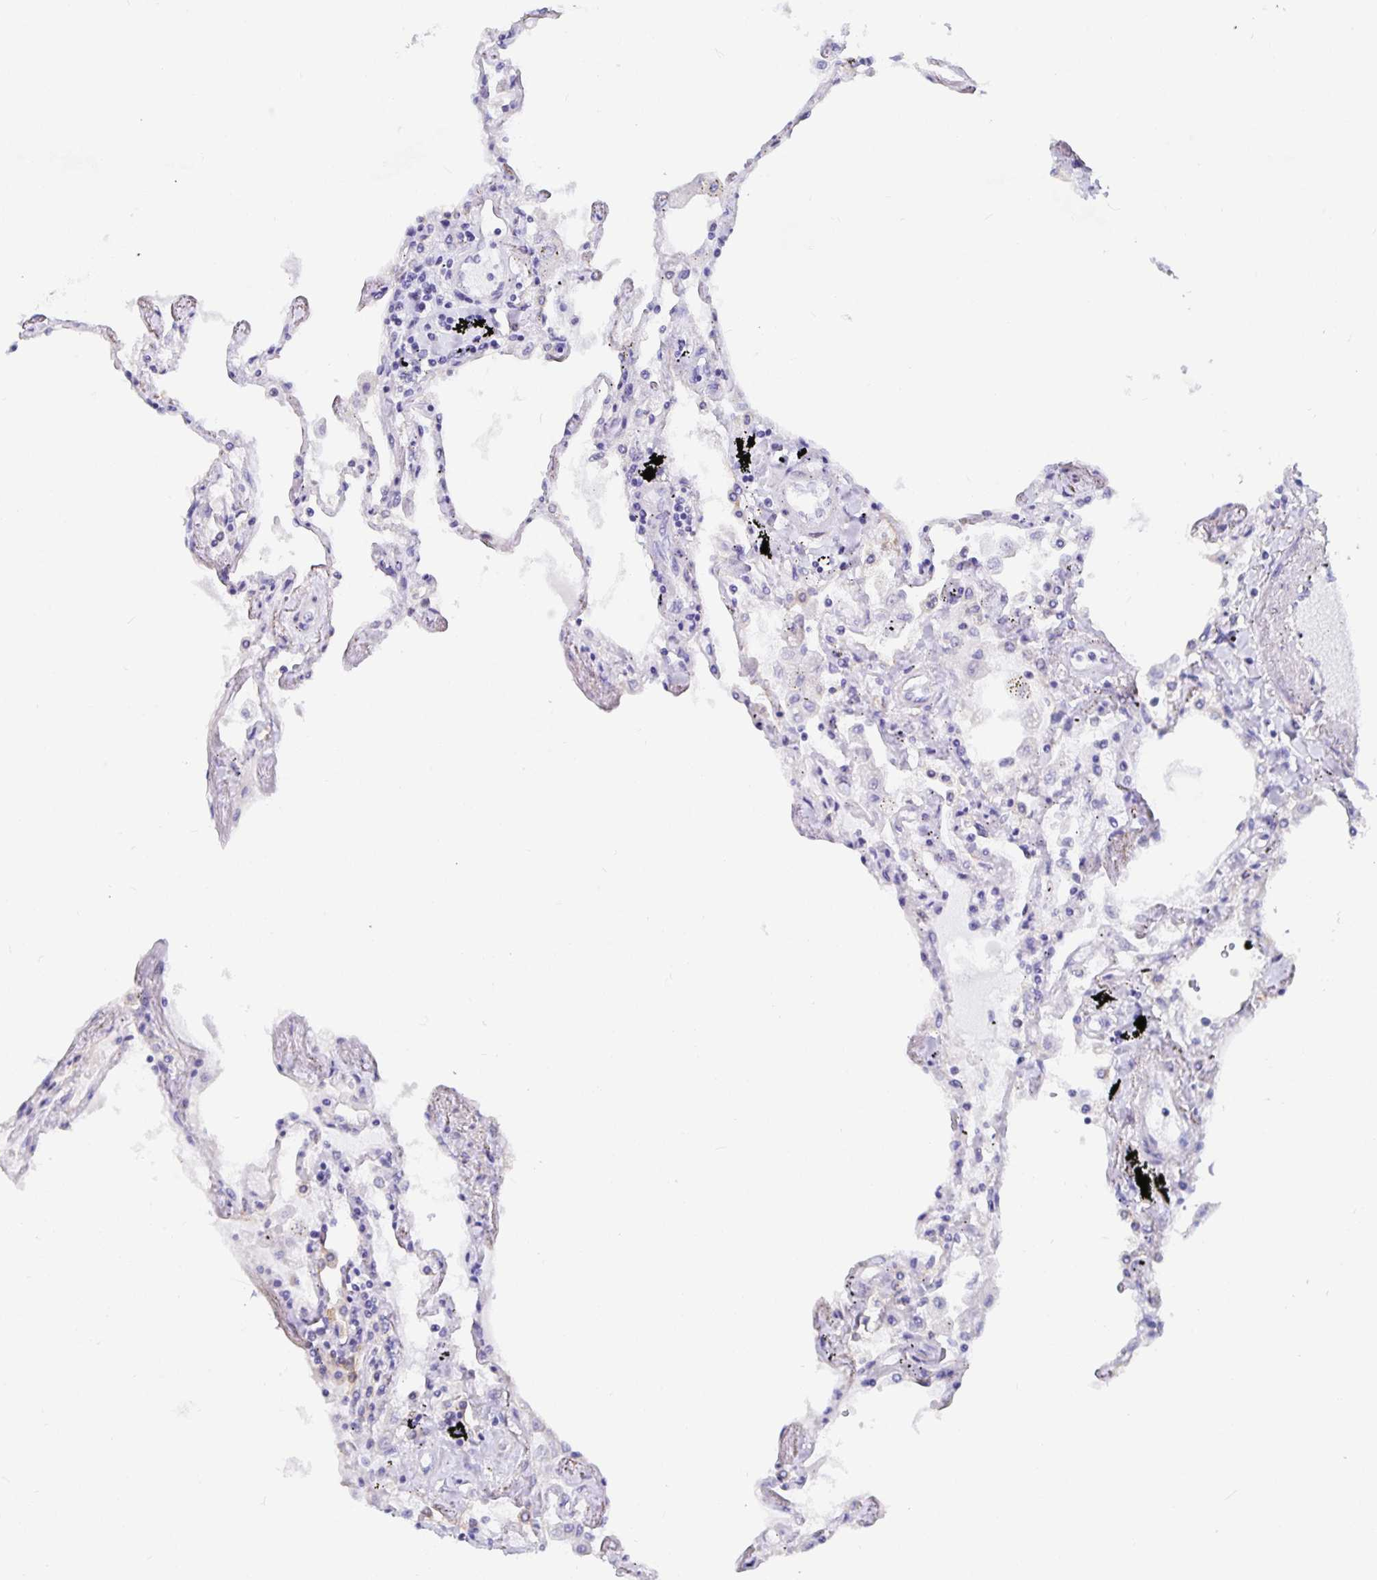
{"staining": {"intensity": "strong", "quantity": "<25%", "location": "cytoplasmic/membranous"}, "tissue": "lung", "cell_type": "Alveolar cells", "image_type": "normal", "snomed": [{"axis": "morphology", "description": "Normal tissue, NOS"}, {"axis": "morphology", "description": "Adenocarcinoma, NOS"}, {"axis": "topography", "description": "Cartilage tissue"}, {"axis": "topography", "description": "Lung"}], "caption": "Strong cytoplasmic/membranous protein staining is seen in about <25% of alveolar cells in lung.", "gene": "ZIK1", "patient": {"sex": "female", "age": 67}}